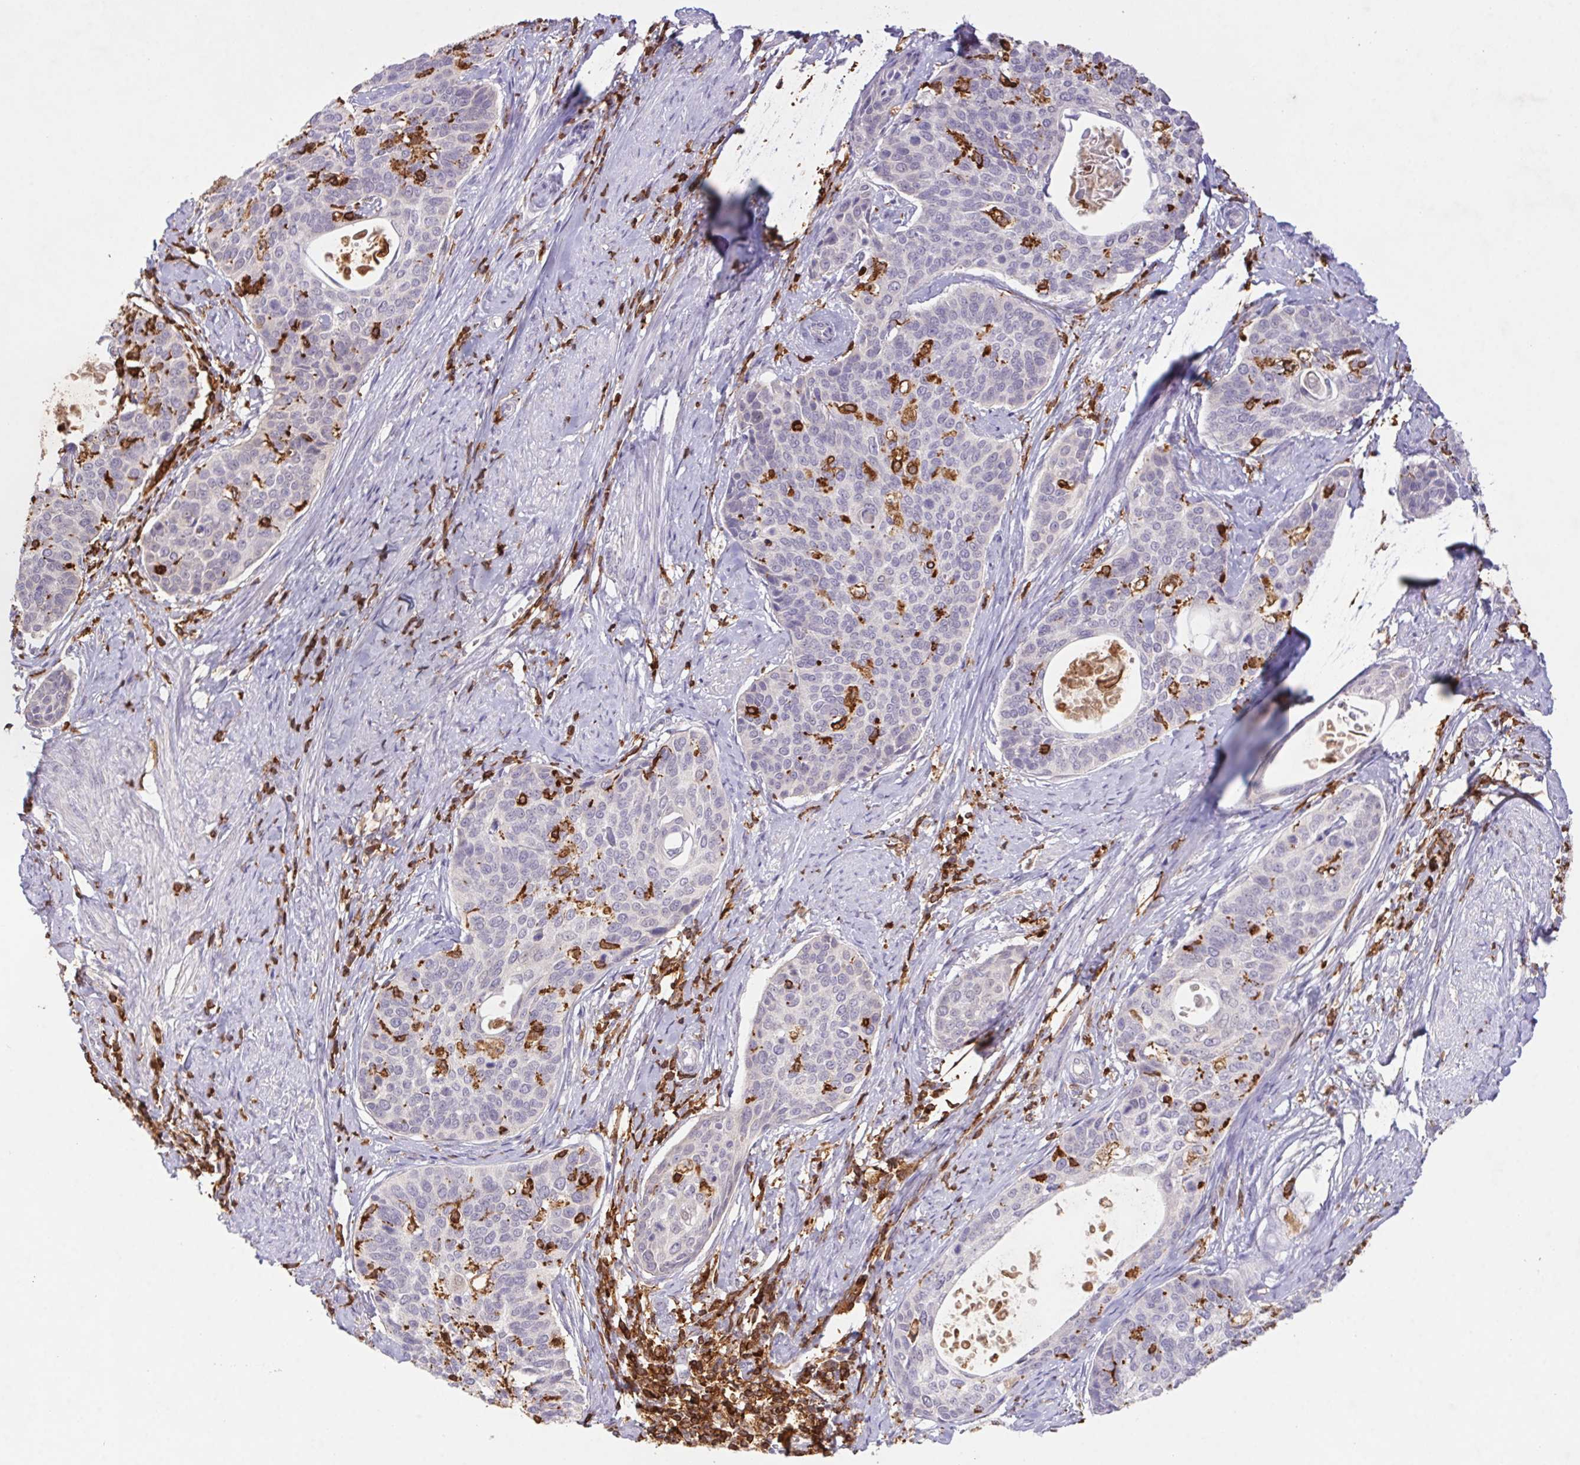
{"staining": {"intensity": "negative", "quantity": "none", "location": "none"}, "tissue": "cervical cancer", "cell_type": "Tumor cells", "image_type": "cancer", "snomed": [{"axis": "morphology", "description": "Squamous cell carcinoma, NOS"}, {"axis": "topography", "description": "Cervix"}], "caption": "Tumor cells are negative for protein expression in human squamous cell carcinoma (cervical).", "gene": "APBB1IP", "patient": {"sex": "female", "age": 69}}